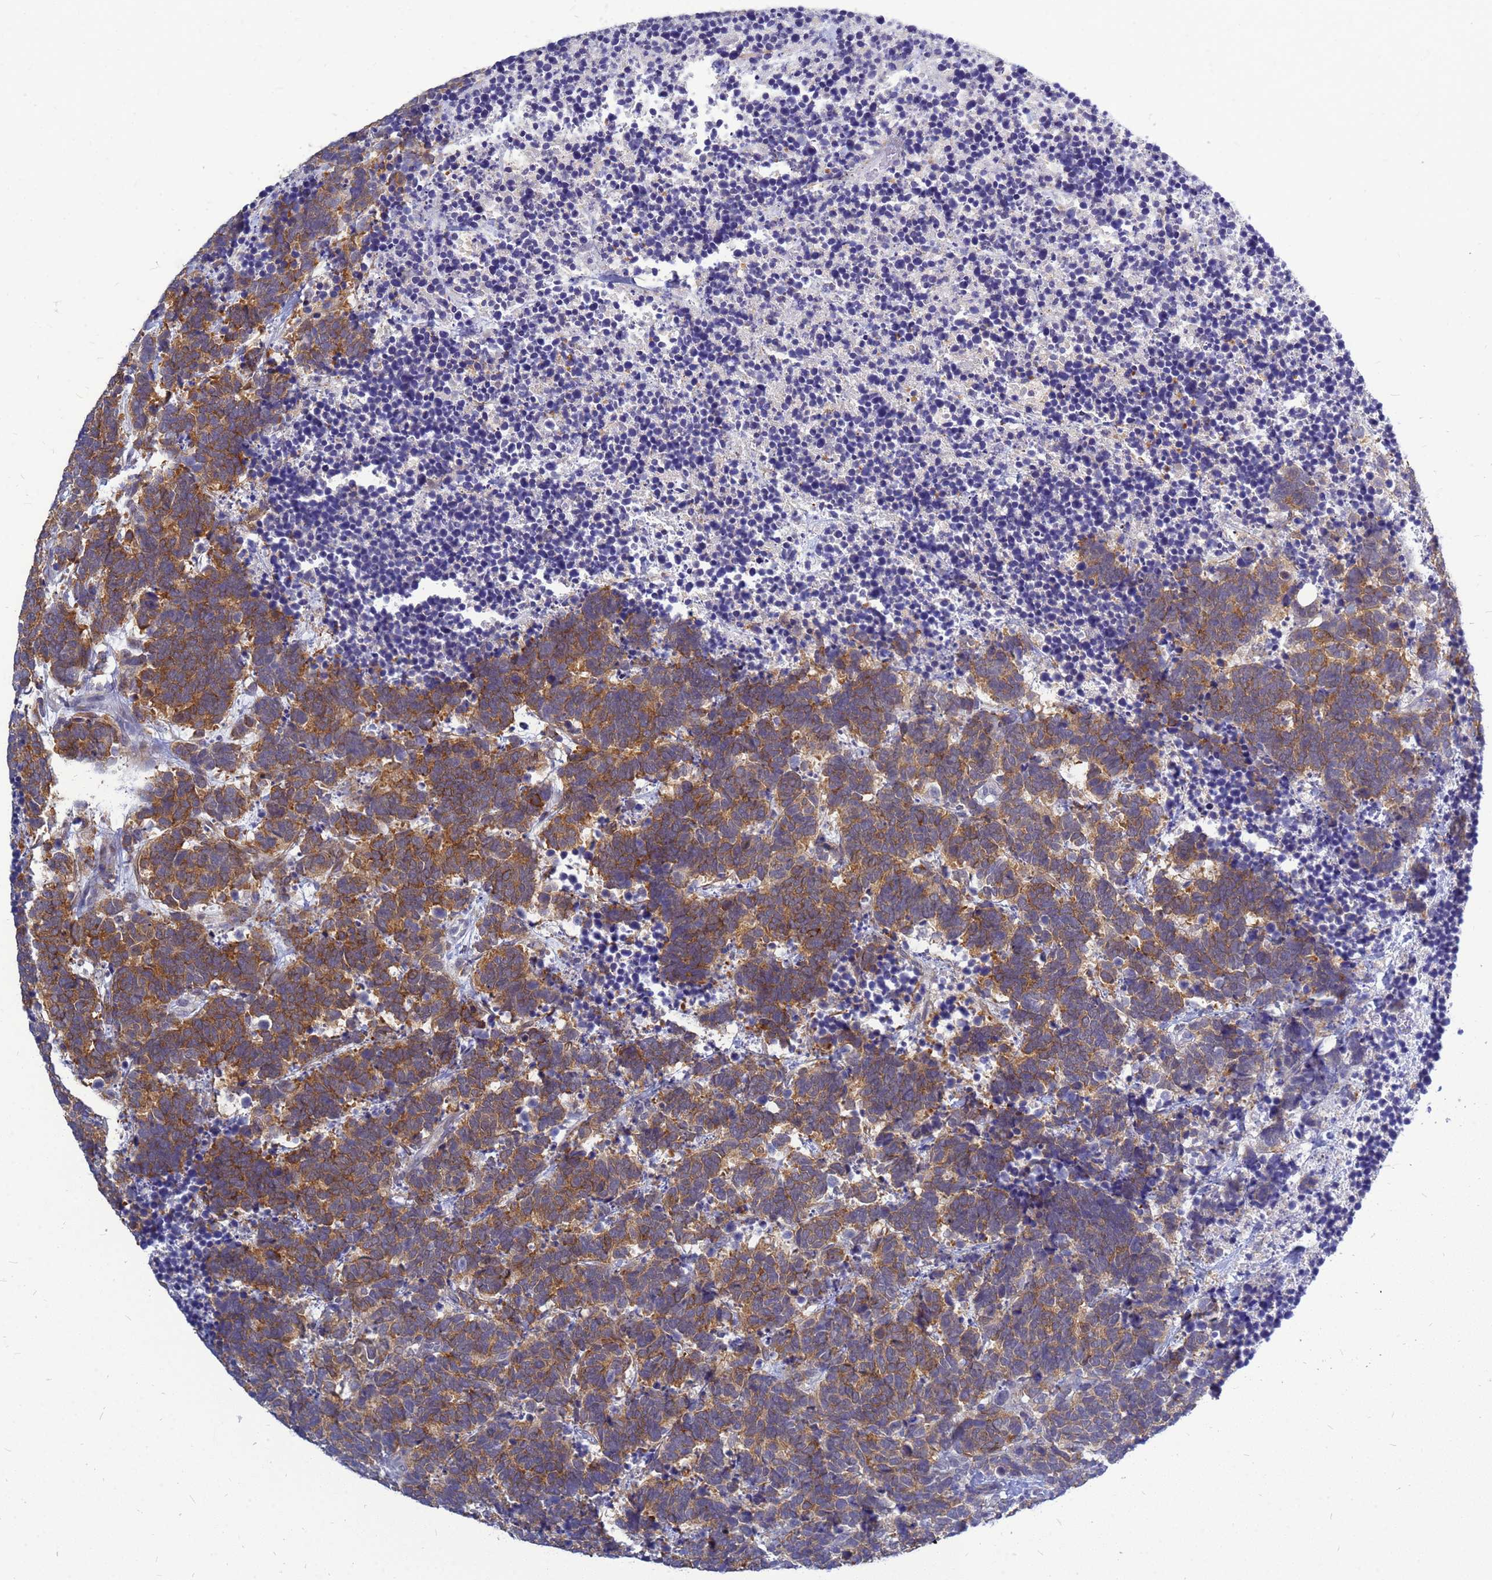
{"staining": {"intensity": "moderate", "quantity": ">75%", "location": "cytoplasmic/membranous"}, "tissue": "carcinoid", "cell_type": "Tumor cells", "image_type": "cancer", "snomed": [{"axis": "morphology", "description": "Carcinoma, NOS"}, {"axis": "morphology", "description": "Carcinoid, malignant, NOS"}, {"axis": "topography", "description": "Urinary bladder"}], "caption": "DAB (3,3'-diaminobenzidine) immunohistochemical staining of human carcinoid displays moderate cytoplasmic/membranous protein positivity in approximately >75% of tumor cells.", "gene": "SRGAP3", "patient": {"sex": "male", "age": 57}}